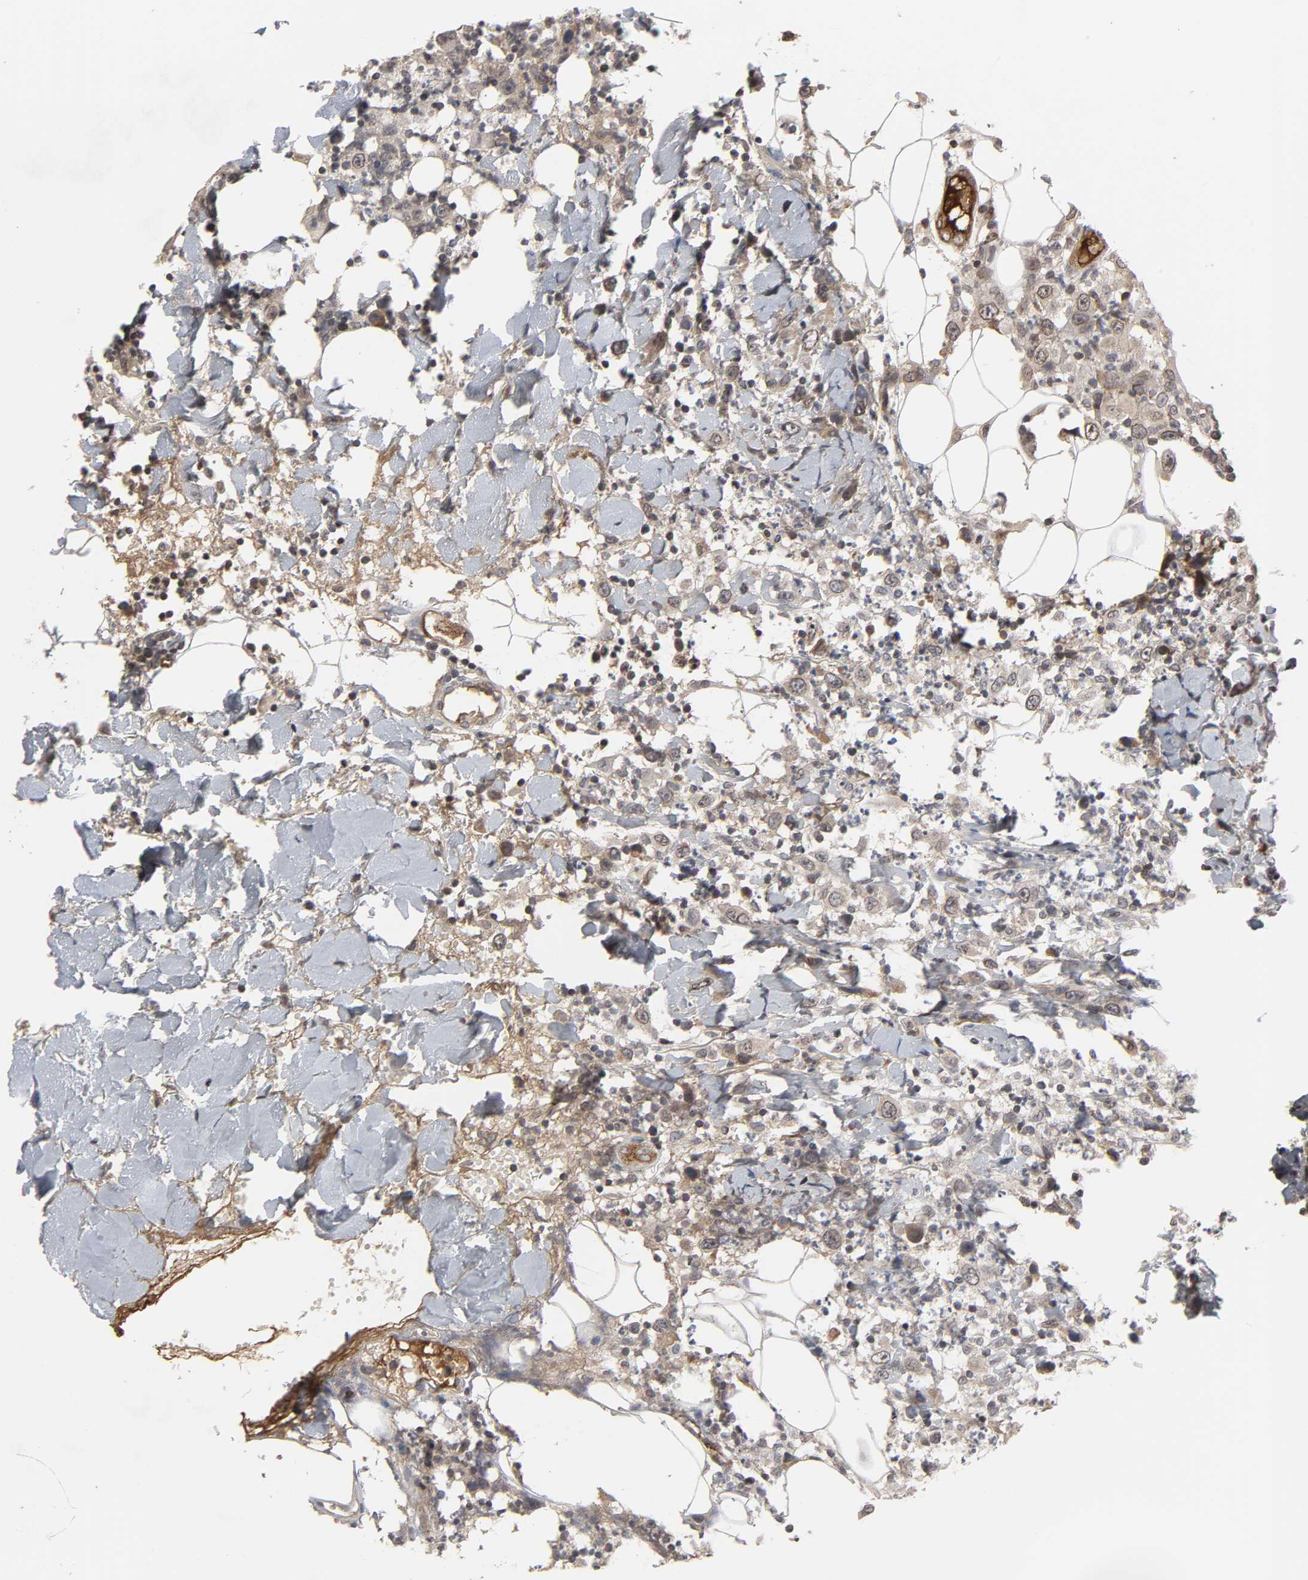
{"staining": {"intensity": "moderate", "quantity": ">75%", "location": "cytoplasmic/membranous,nuclear"}, "tissue": "thyroid cancer", "cell_type": "Tumor cells", "image_type": "cancer", "snomed": [{"axis": "morphology", "description": "Carcinoma, NOS"}, {"axis": "topography", "description": "Thyroid gland"}], "caption": "A histopathology image of human thyroid cancer (carcinoma) stained for a protein reveals moderate cytoplasmic/membranous and nuclear brown staining in tumor cells.", "gene": "CPN2", "patient": {"sex": "female", "age": 77}}